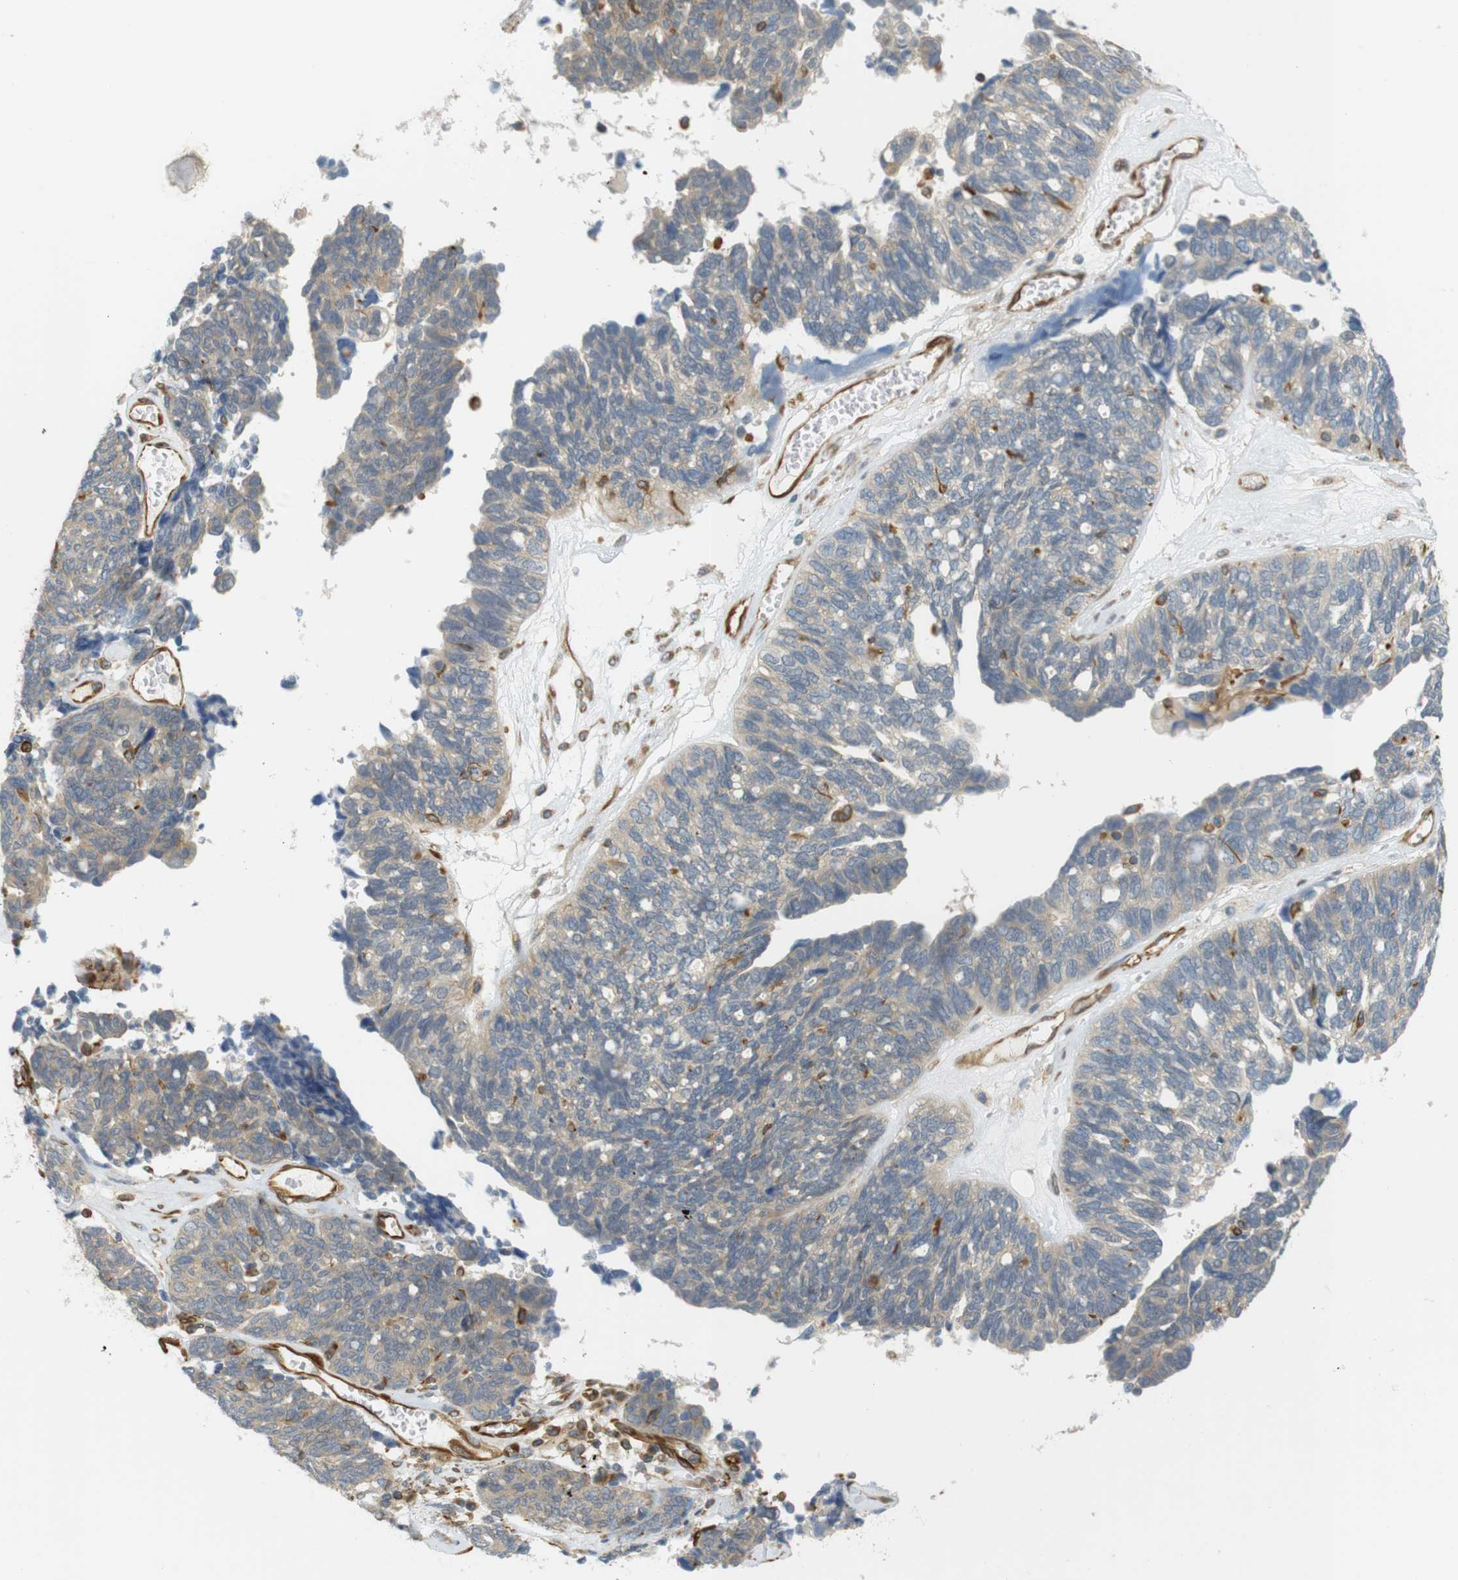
{"staining": {"intensity": "weak", "quantity": "<25%", "location": "cytoplasmic/membranous"}, "tissue": "ovarian cancer", "cell_type": "Tumor cells", "image_type": "cancer", "snomed": [{"axis": "morphology", "description": "Cystadenocarcinoma, serous, NOS"}, {"axis": "topography", "description": "Ovary"}], "caption": "This is a photomicrograph of immunohistochemistry staining of ovarian cancer (serous cystadenocarcinoma), which shows no expression in tumor cells.", "gene": "CYTH3", "patient": {"sex": "female", "age": 79}}